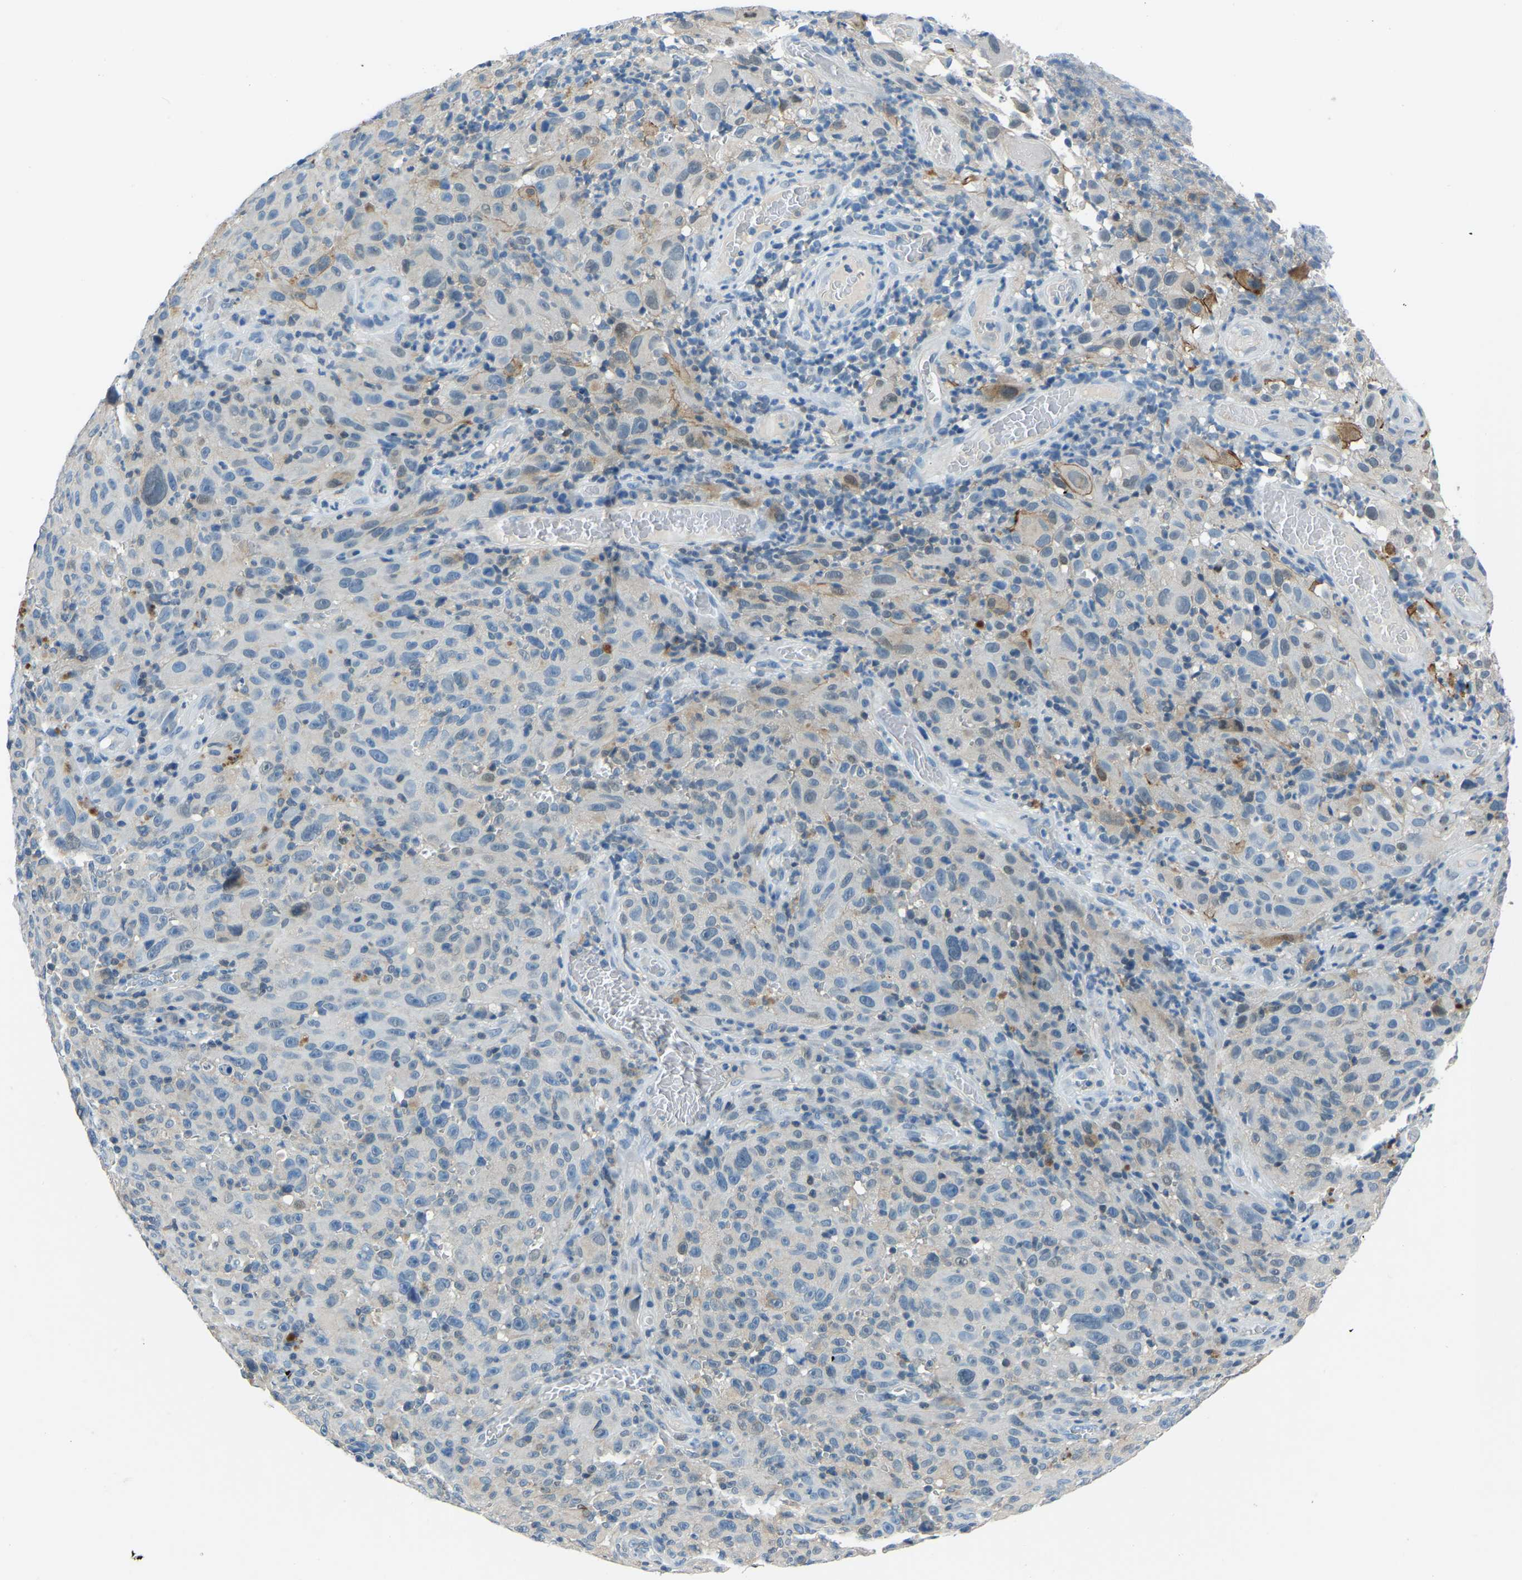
{"staining": {"intensity": "negative", "quantity": "none", "location": "none"}, "tissue": "melanoma", "cell_type": "Tumor cells", "image_type": "cancer", "snomed": [{"axis": "morphology", "description": "Malignant melanoma, NOS"}, {"axis": "topography", "description": "Skin"}], "caption": "The immunohistochemistry image has no significant expression in tumor cells of melanoma tissue.", "gene": "XIRP1", "patient": {"sex": "female", "age": 82}}